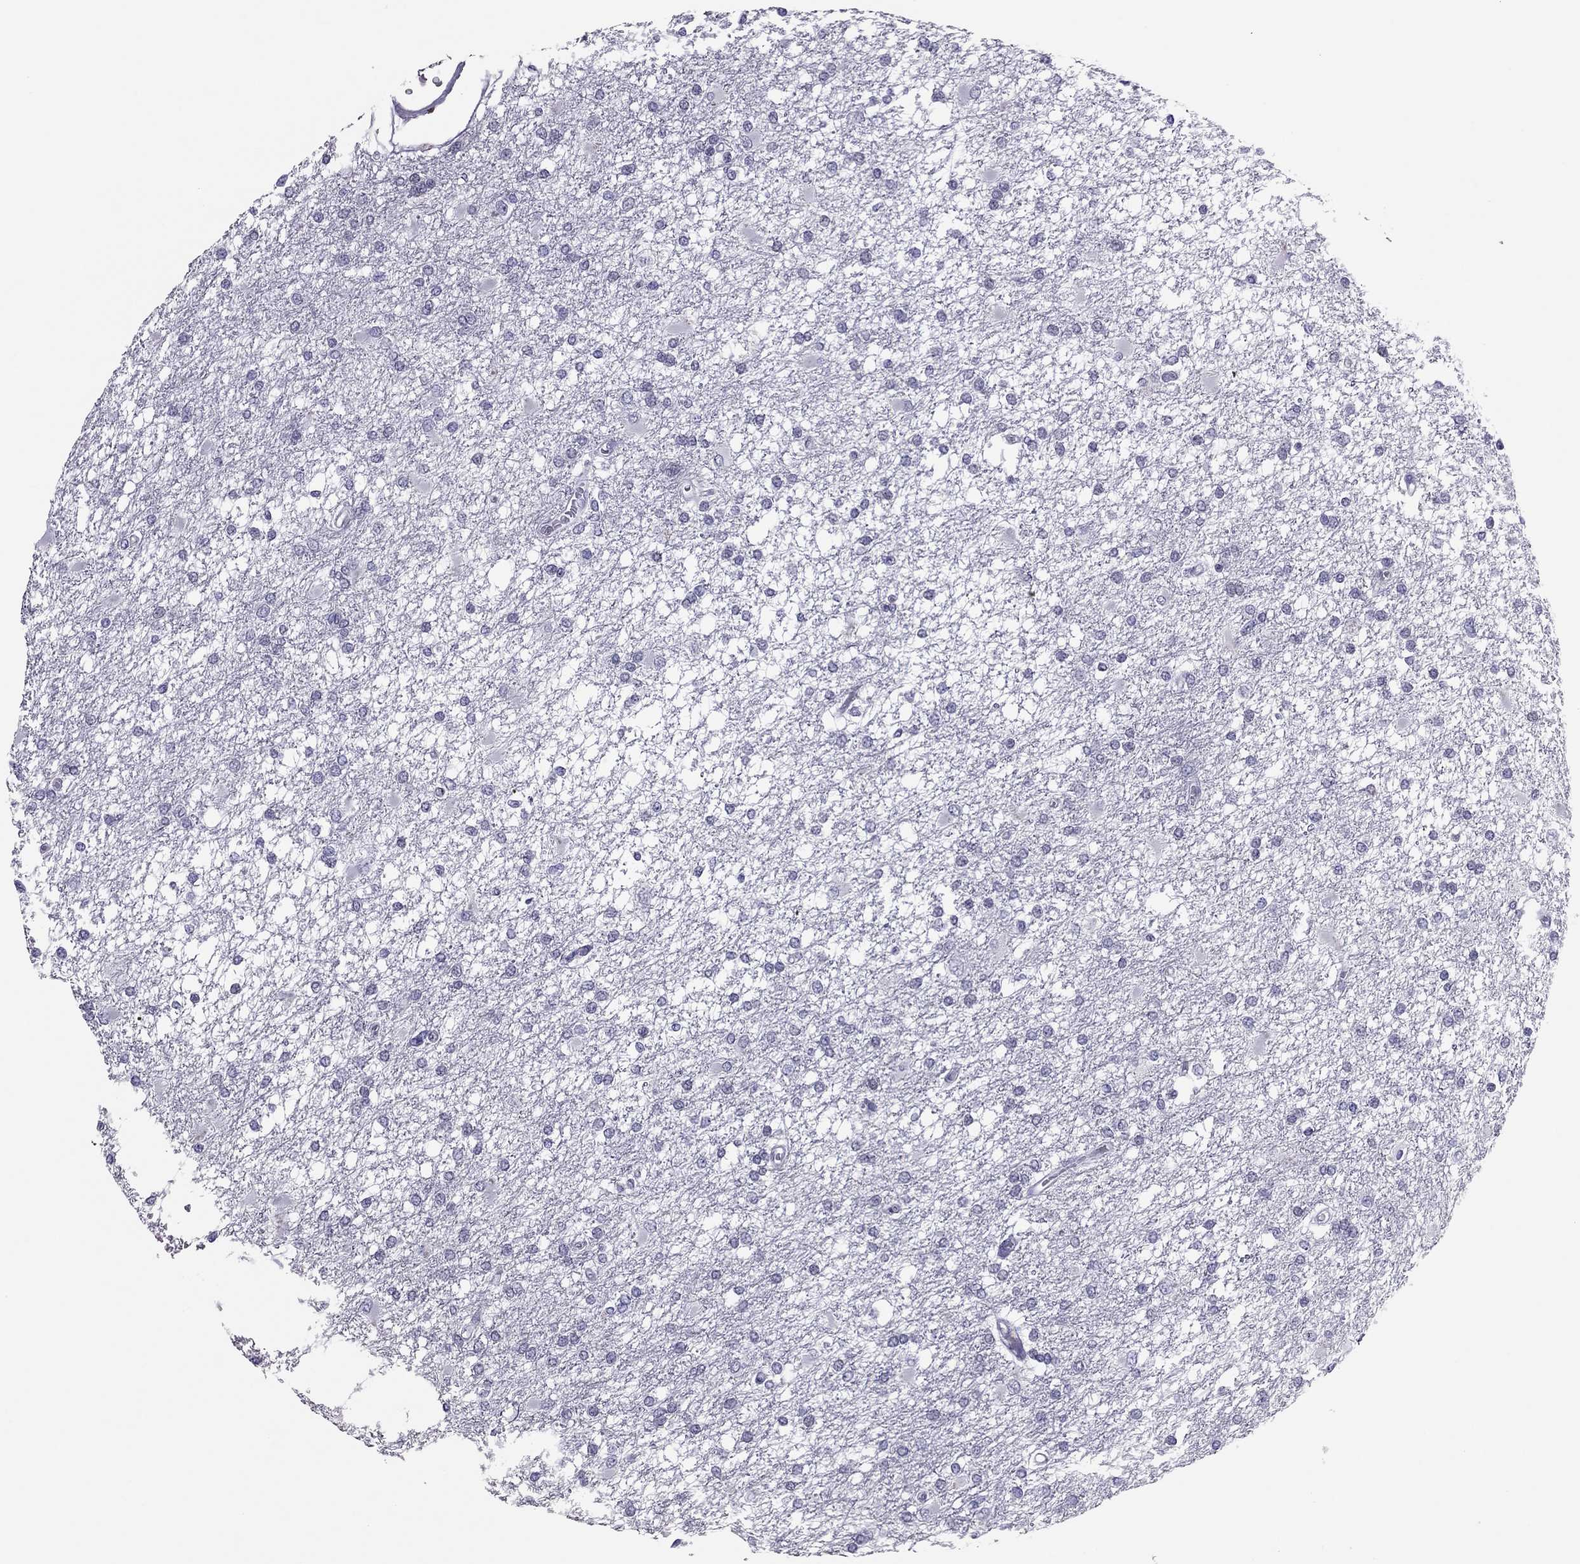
{"staining": {"intensity": "negative", "quantity": "none", "location": "none"}, "tissue": "glioma", "cell_type": "Tumor cells", "image_type": "cancer", "snomed": [{"axis": "morphology", "description": "Glioma, malignant, High grade"}, {"axis": "topography", "description": "Cerebral cortex"}], "caption": "There is no significant staining in tumor cells of high-grade glioma (malignant).", "gene": "CCL27", "patient": {"sex": "male", "age": 79}}